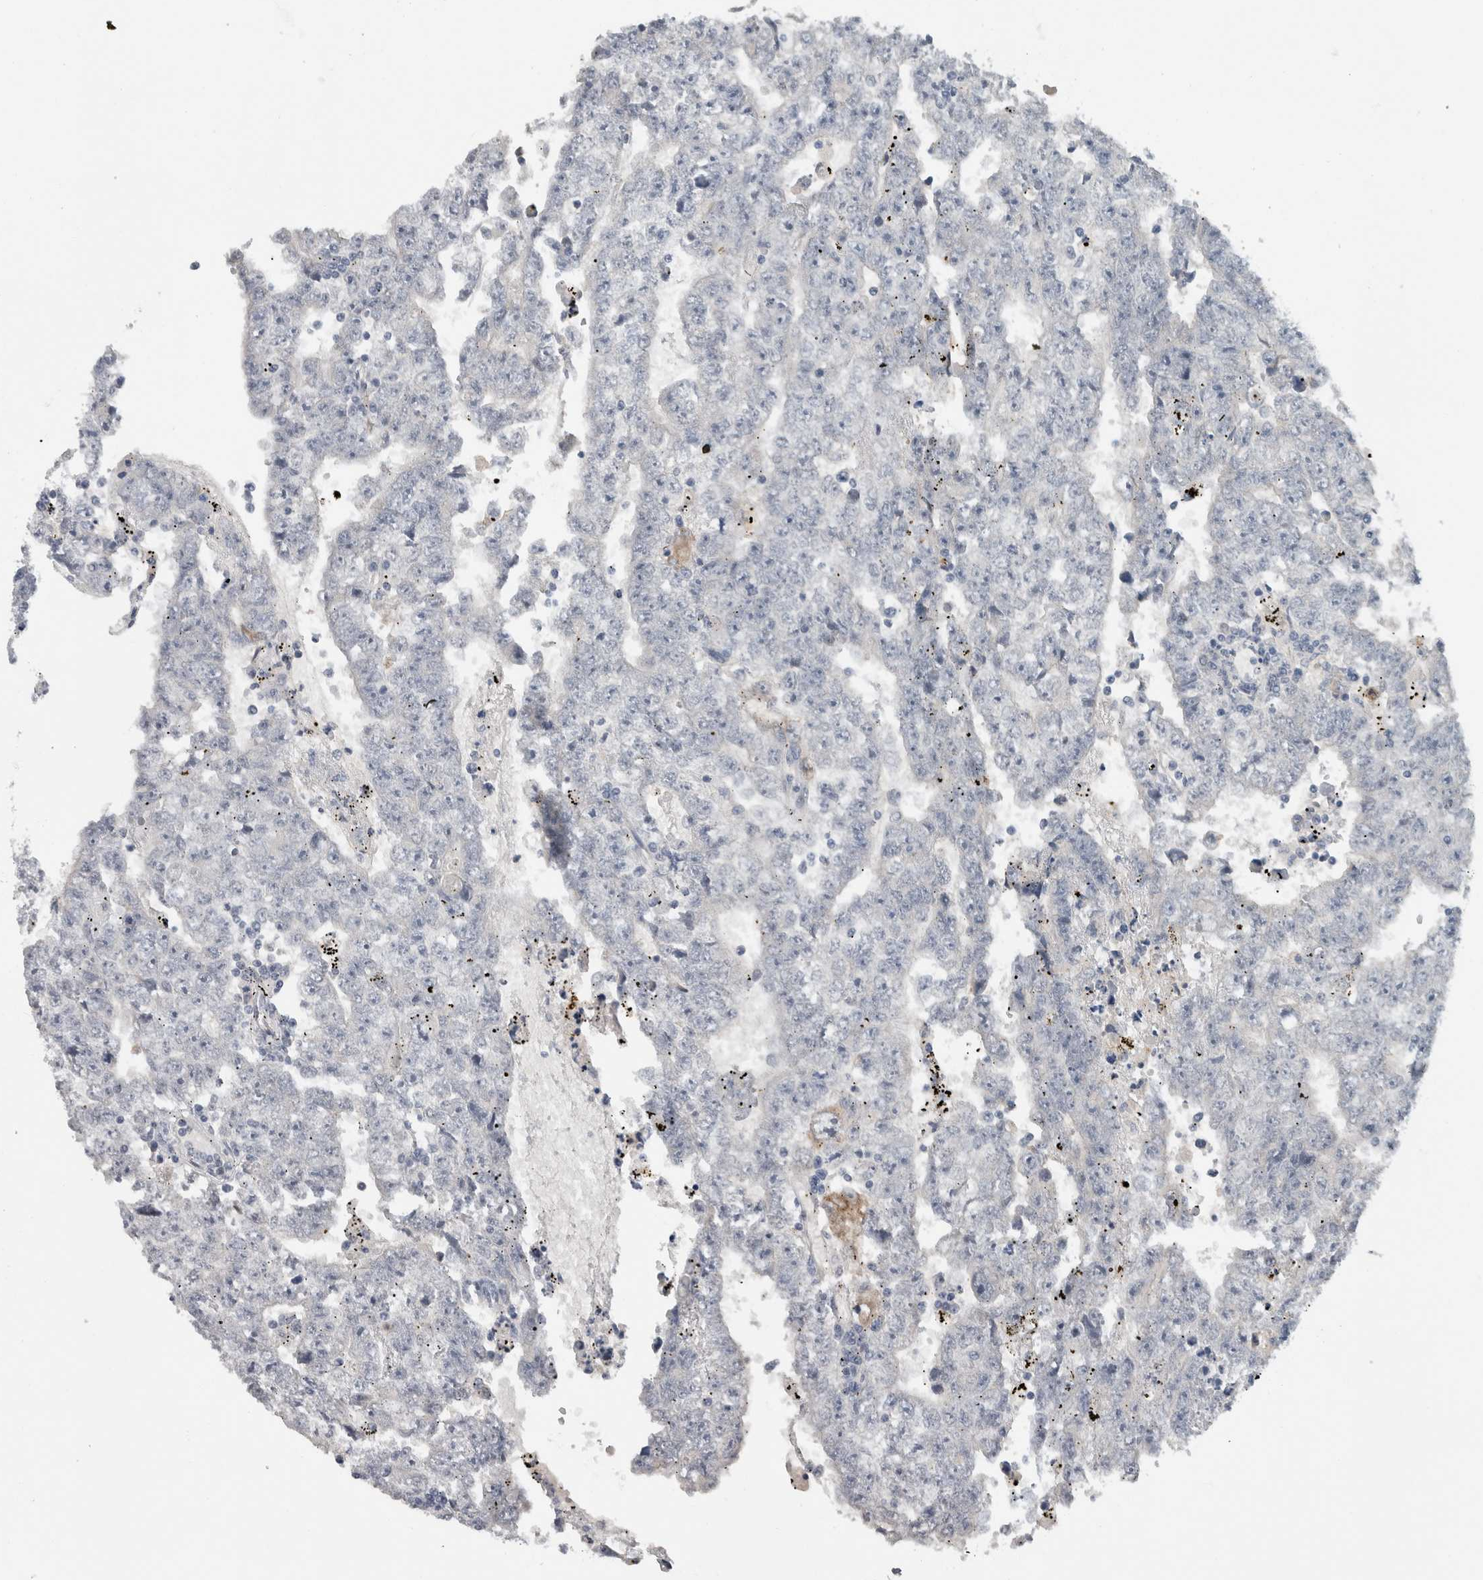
{"staining": {"intensity": "negative", "quantity": "none", "location": "none"}, "tissue": "testis cancer", "cell_type": "Tumor cells", "image_type": "cancer", "snomed": [{"axis": "morphology", "description": "Carcinoma, Embryonal, NOS"}, {"axis": "topography", "description": "Testis"}], "caption": "Image shows no protein staining in tumor cells of testis cancer (embryonal carcinoma) tissue.", "gene": "PRXL2A", "patient": {"sex": "male", "age": 25}}